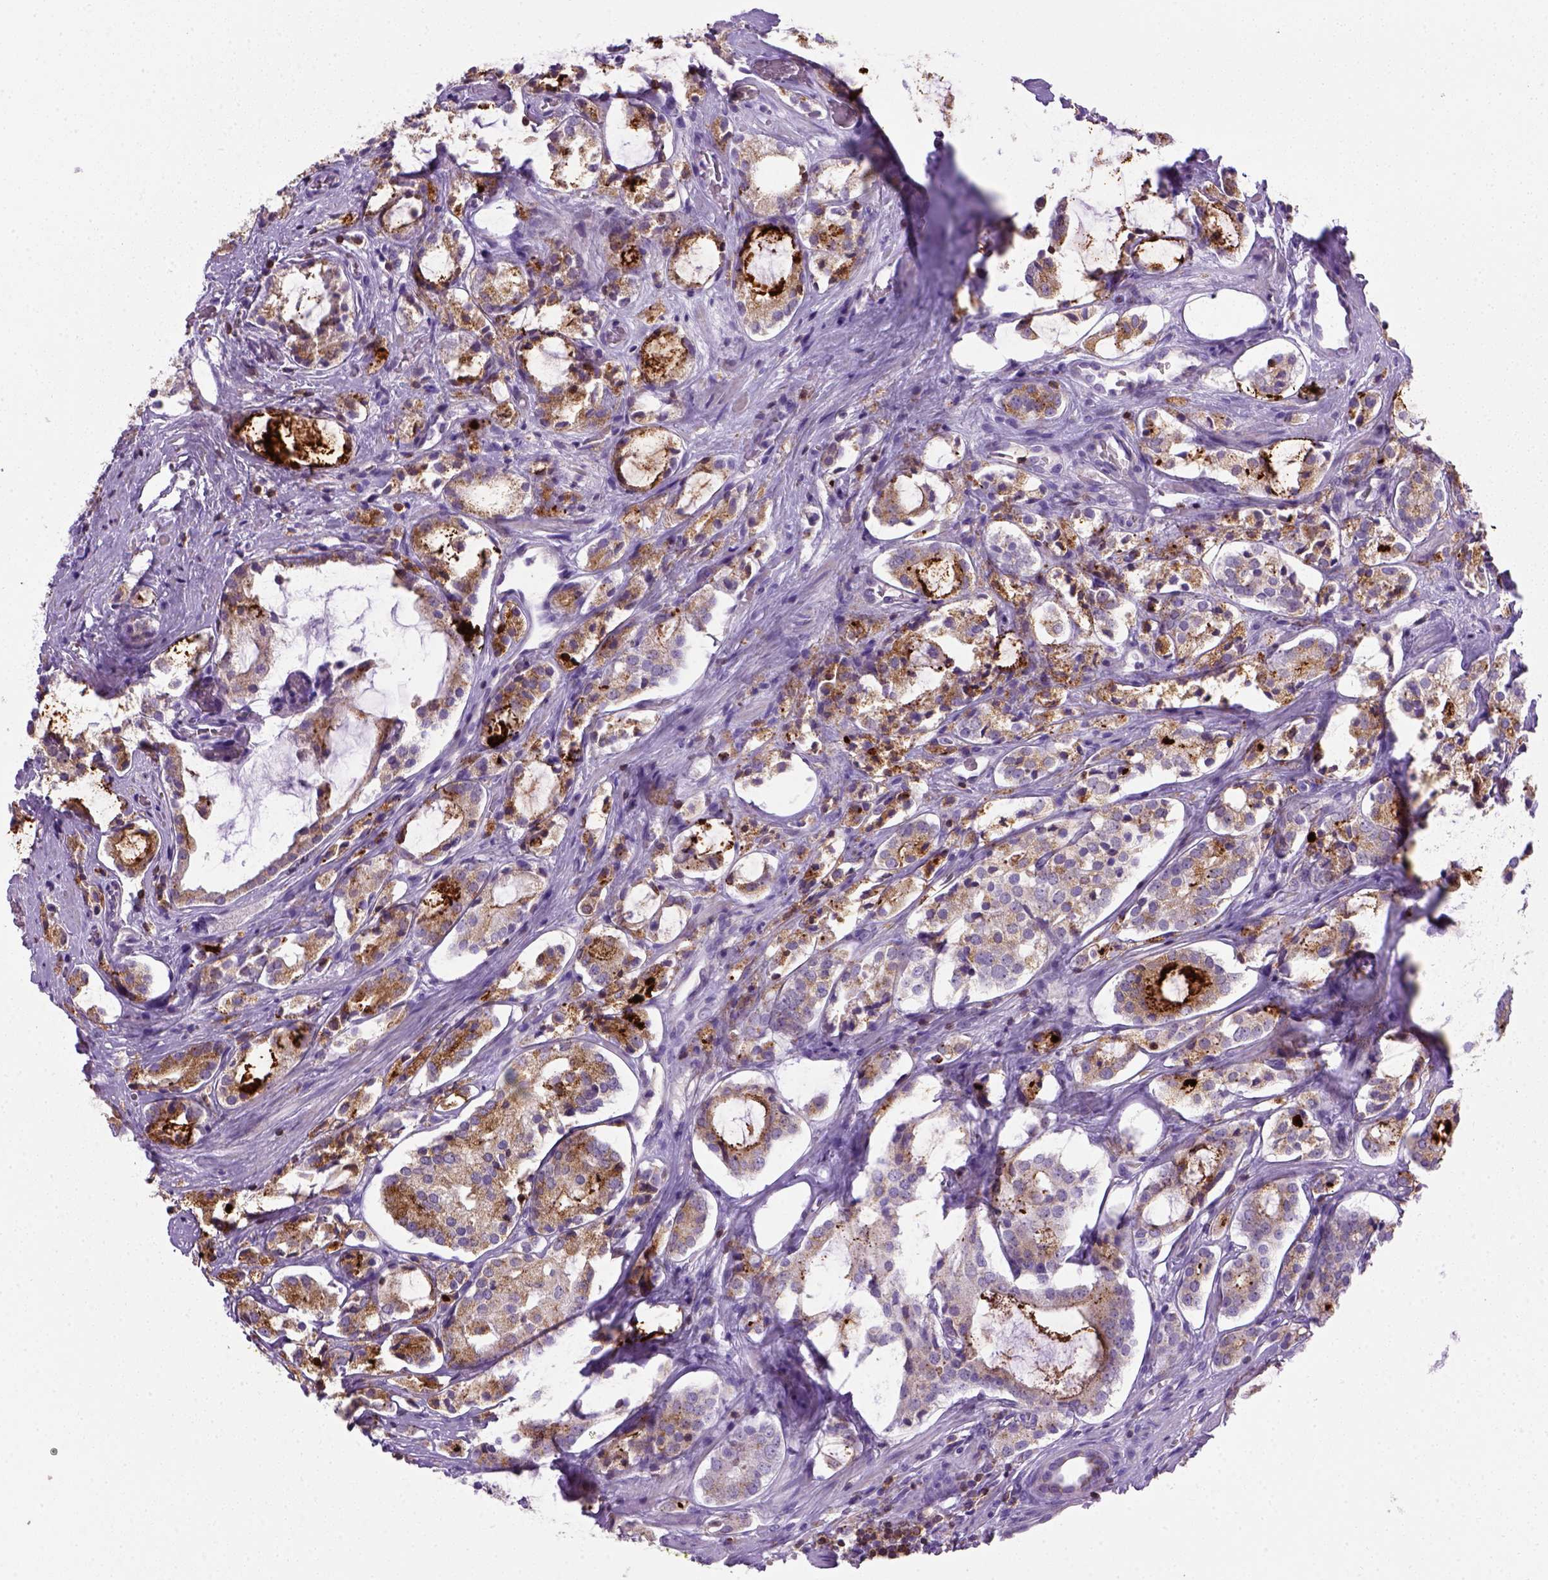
{"staining": {"intensity": "moderate", "quantity": ">75%", "location": "cytoplasmic/membranous"}, "tissue": "prostate cancer", "cell_type": "Tumor cells", "image_type": "cancer", "snomed": [{"axis": "morphology", "description": "Adenocarcinoma, NOS"}, {"axis": "topography", "description": "Prostate"}], "caption": "Immunohistochemistry (DAB (3,3'-diaminobenzidine)) staining of human prostate cancer (adenocarcinoma) displays moderate cytoplasmic/membranous protein expression in approximately >75% of tumor cells.", "gene": "CD3E", "patient": {"sex": "male", "age": 66}}